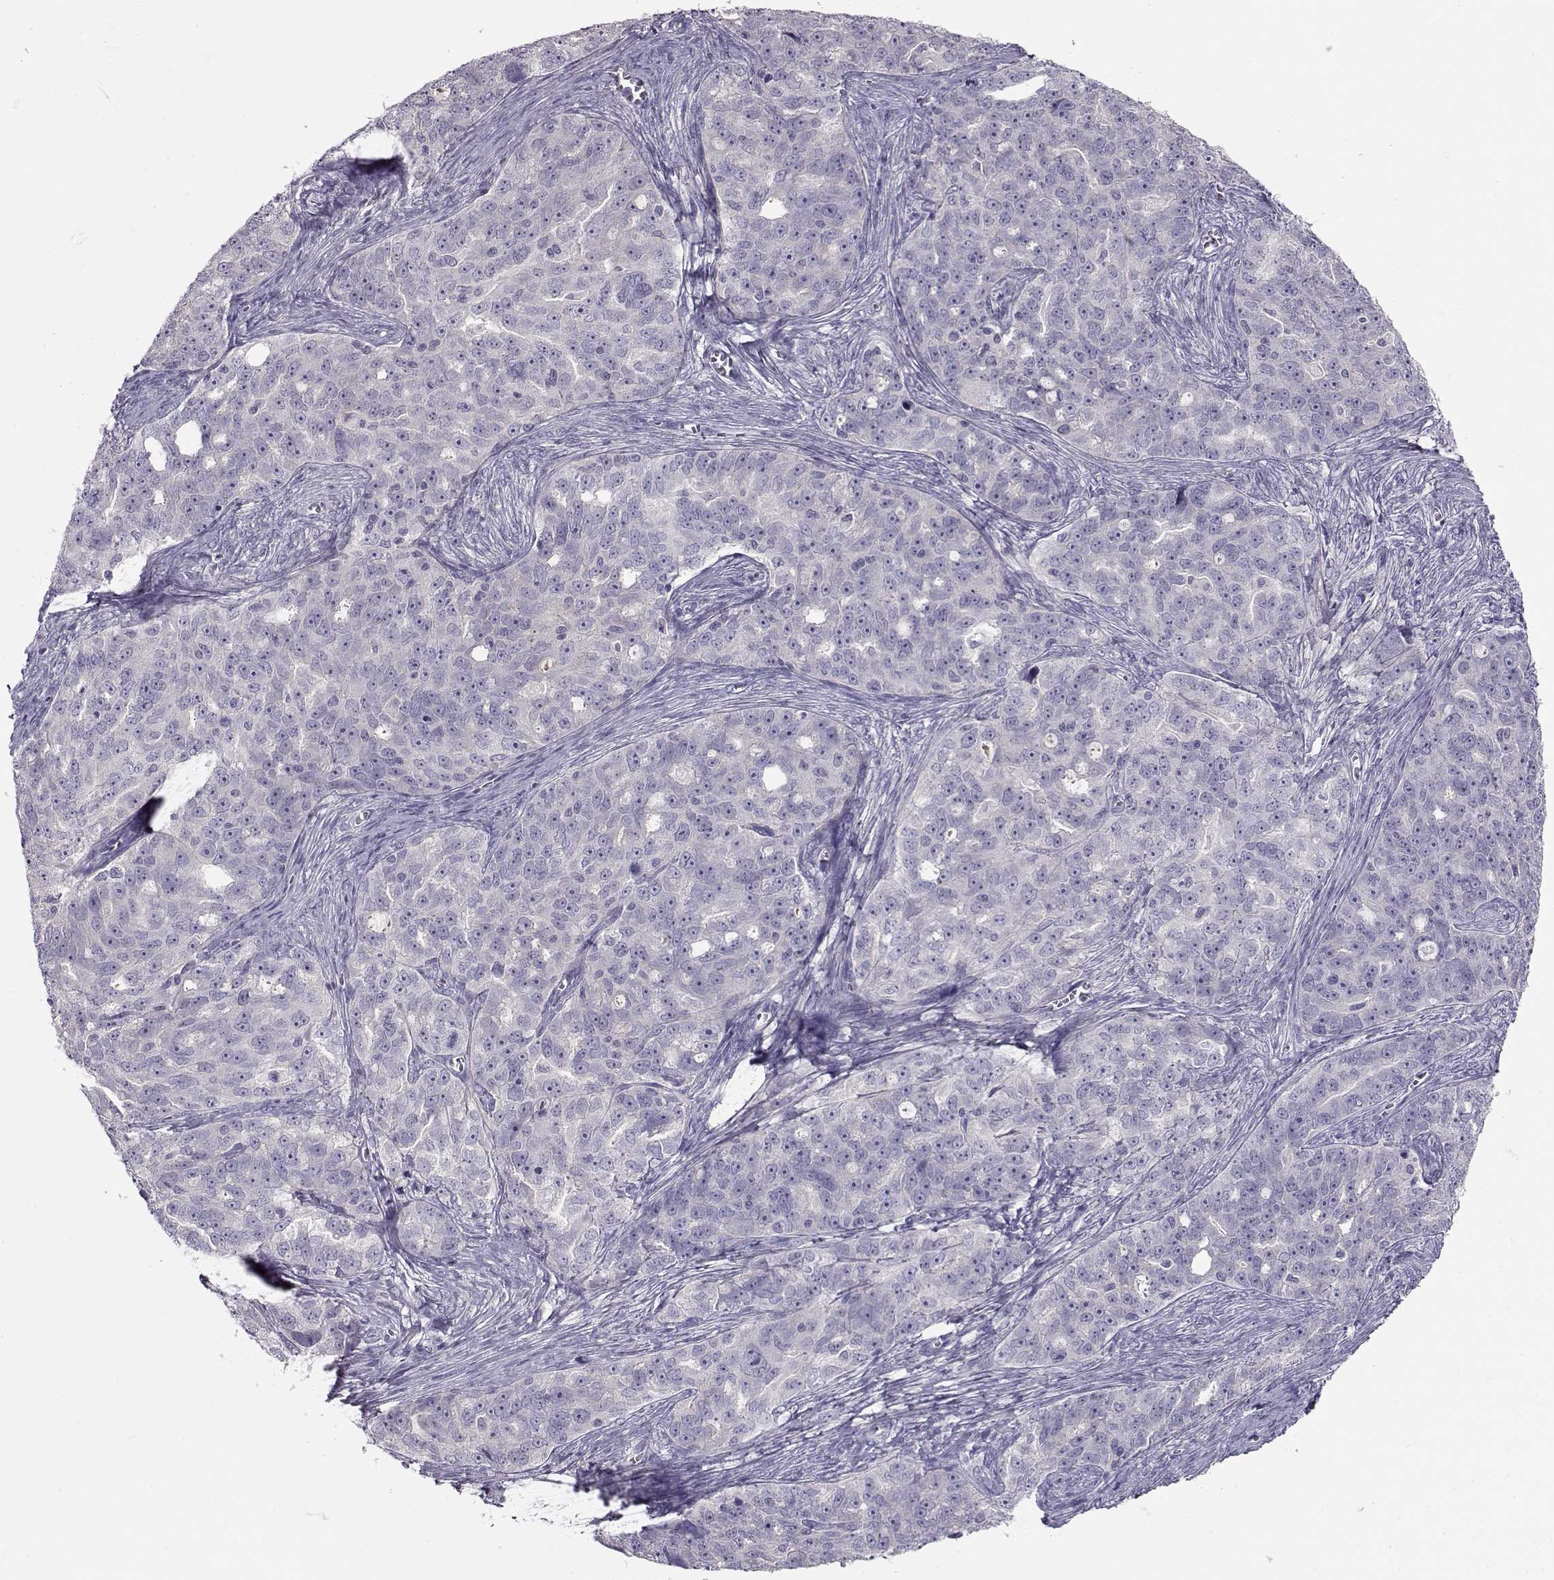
{"staining": {"intensity": "negative", "quantity": "none", "location": "none"}, "tissue": "ovarian cancer", "cell_type": "Tumor cells", "image_type": "cancer", "snomed": [{"axis": "morphology", "description": "Cystadenocarcinoma, serous, NOS"}, {"axis": "topography", "description": "Ovary"}], "caption": "A high-resolution photomicrograph shows IHC staining of ovarian cancer (serous cystadenocarcinoma), which demonstrates no significant positivity in tumor cells. (Stains: DAB immunohistochemistry with hematoxylin counter stain, Microscopy: brightfield microscopy at high magnification).", "gene": "GRK1", "patient": {"sex": "female", "age": 51}}